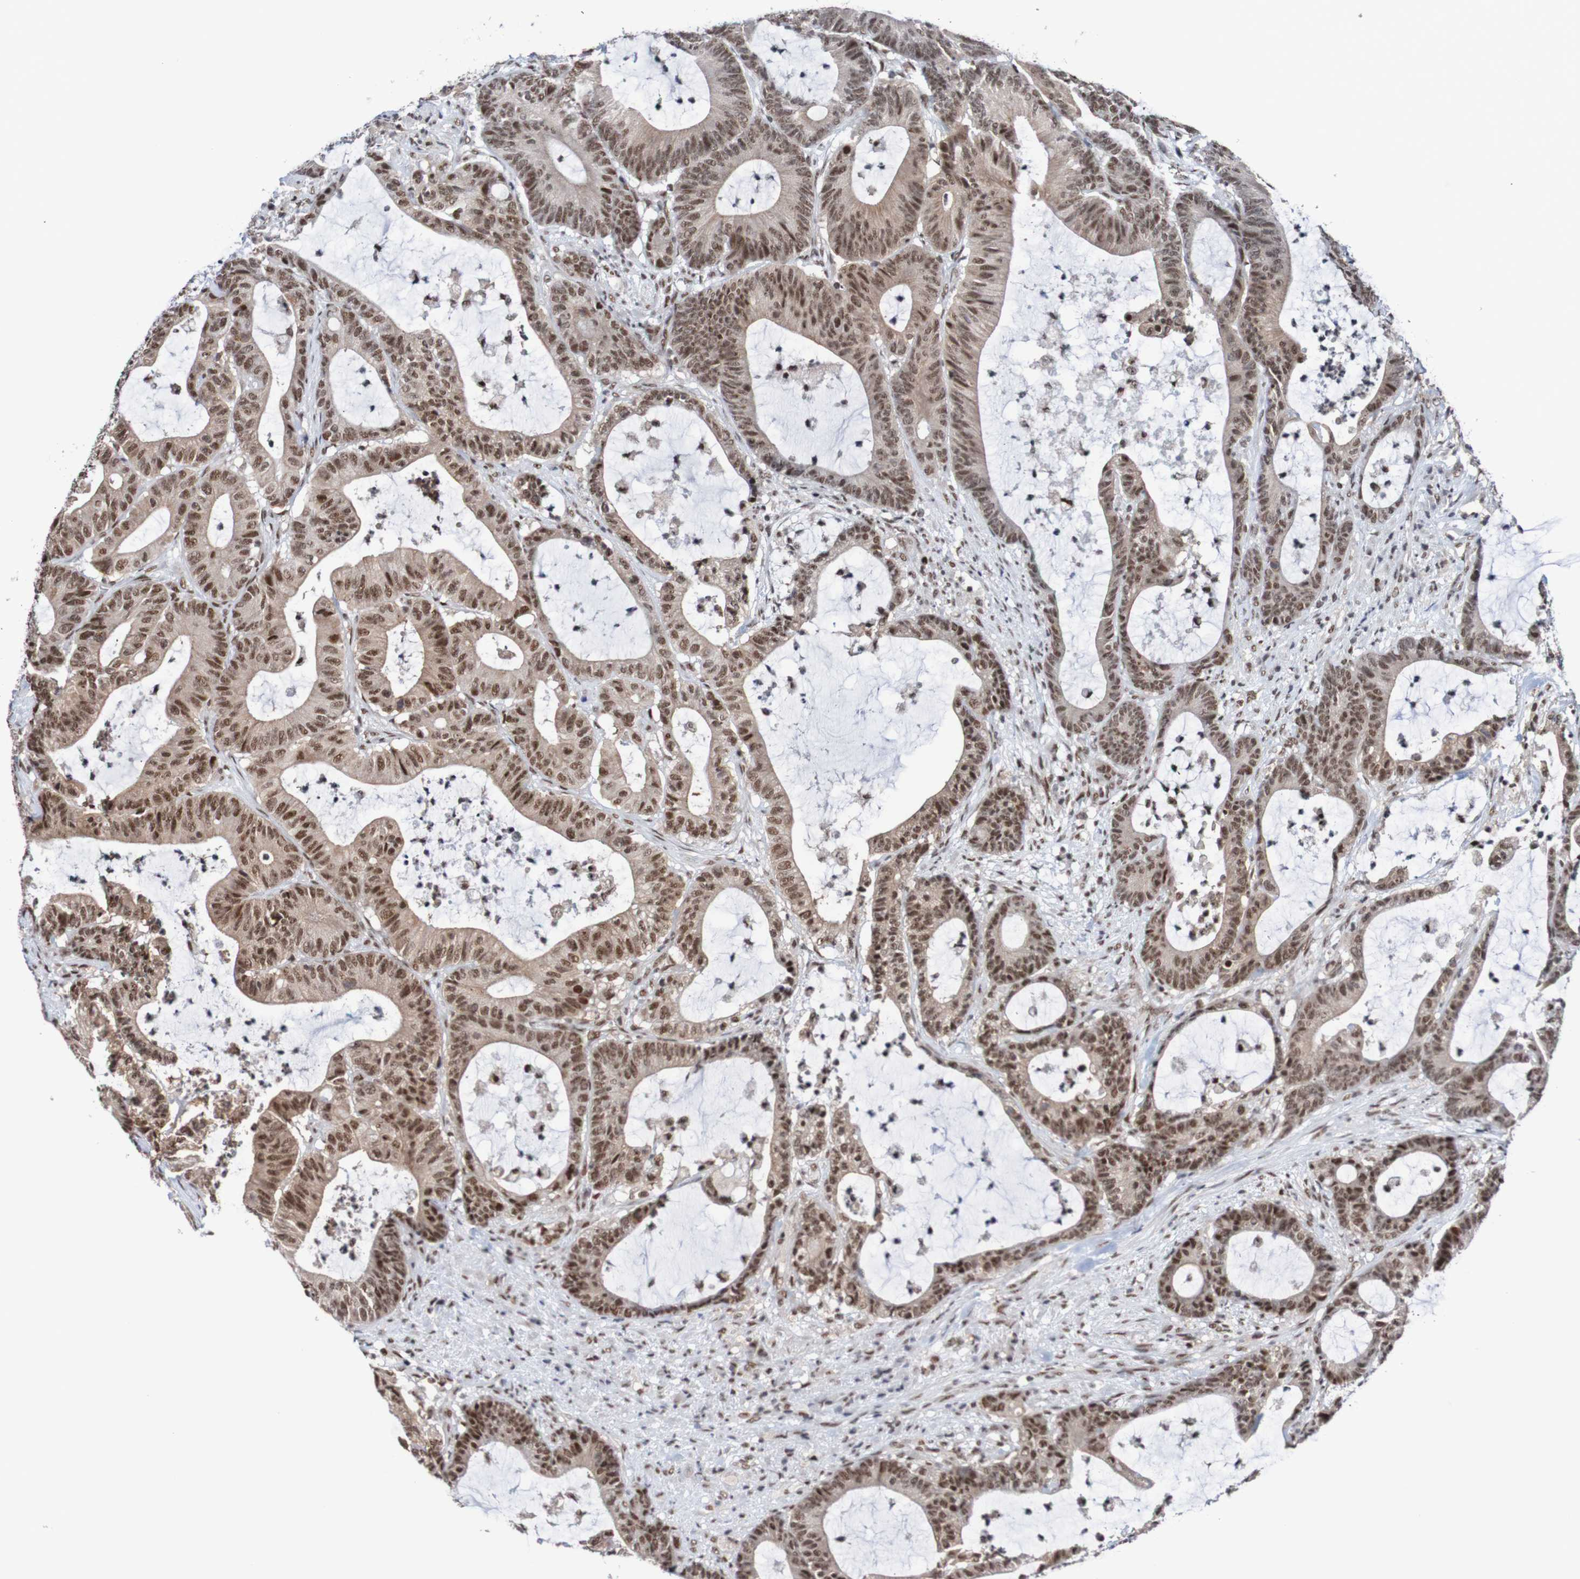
{"staining": {"intensity": "moderate", "quantity": ">75%", "location": "cytoplasmic/membranous,nuclear"}, "tissue": "colorectal cancer", "cell_type": "Tumor cells", "image_type": "cancer", "snomed": [{"axis": "morphology", "description": "Adenocarcinoma, NOS"}, {"axis": "topography", "description": "Colon"}], "caption": "High-power microscopy captured an immunohistochemistry image of colorectal adenocarcinoma, revealing moderate cytoplasmic/membranous and nuclear expression in about >75% of tumor cells.", "gene": "CDC5L", "patient": {"sex": "female", "age": 84}}